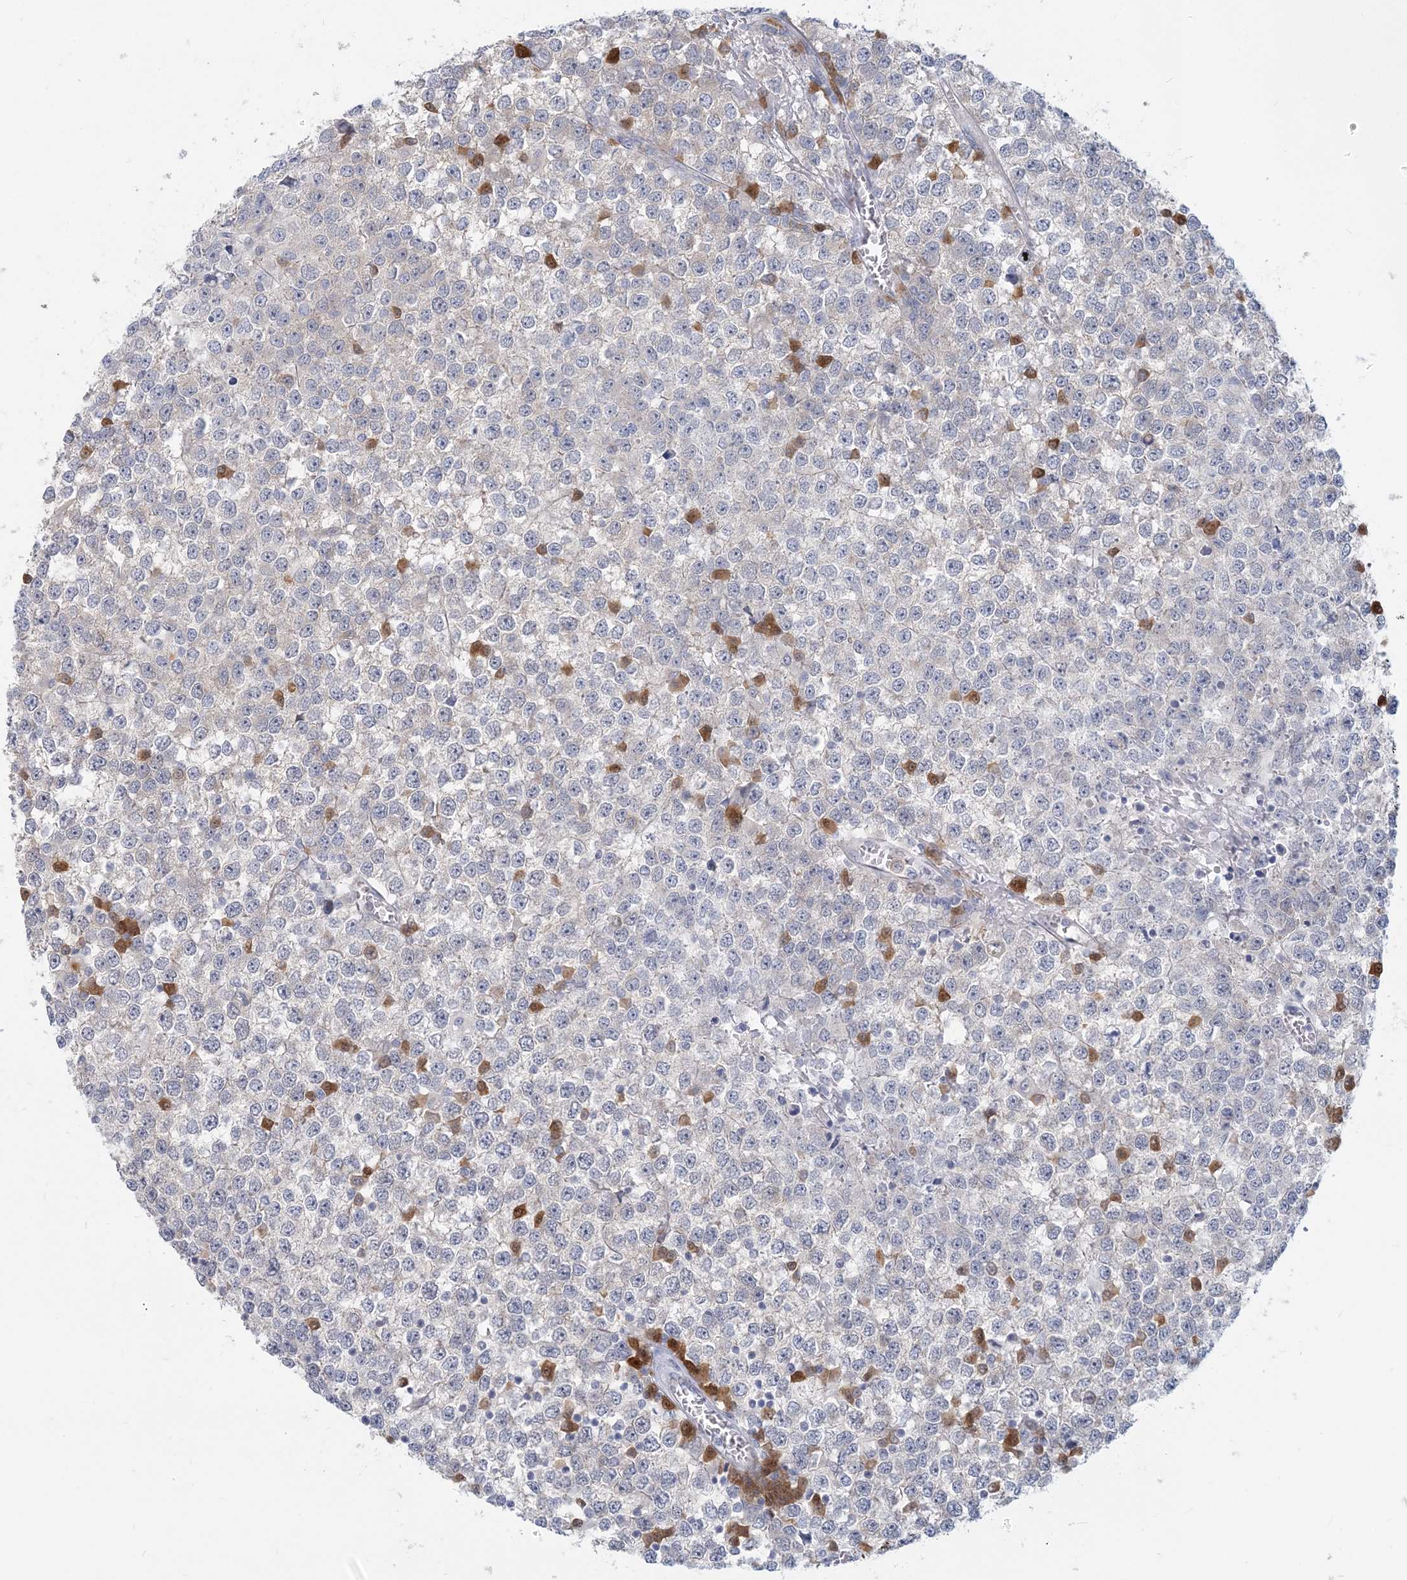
{"staining": {"intensity": "negative", "quantity": "none", "location": "none"}, "tissue": "testis cancer", "cell_type": "Tumor cells", "image_type": "cancer", "snomed": [{"axis": "morphology", "description": "Seminoma, NOS"}, {"axis": "topography", "description": "Testis"}], "caption": "A photomicrograph of testis cancer (seminoma) stained for a protein shows no brown staining in tumor cells.", "gene": "GMPPA", "patient": {"sex": "male", "age": 65}}